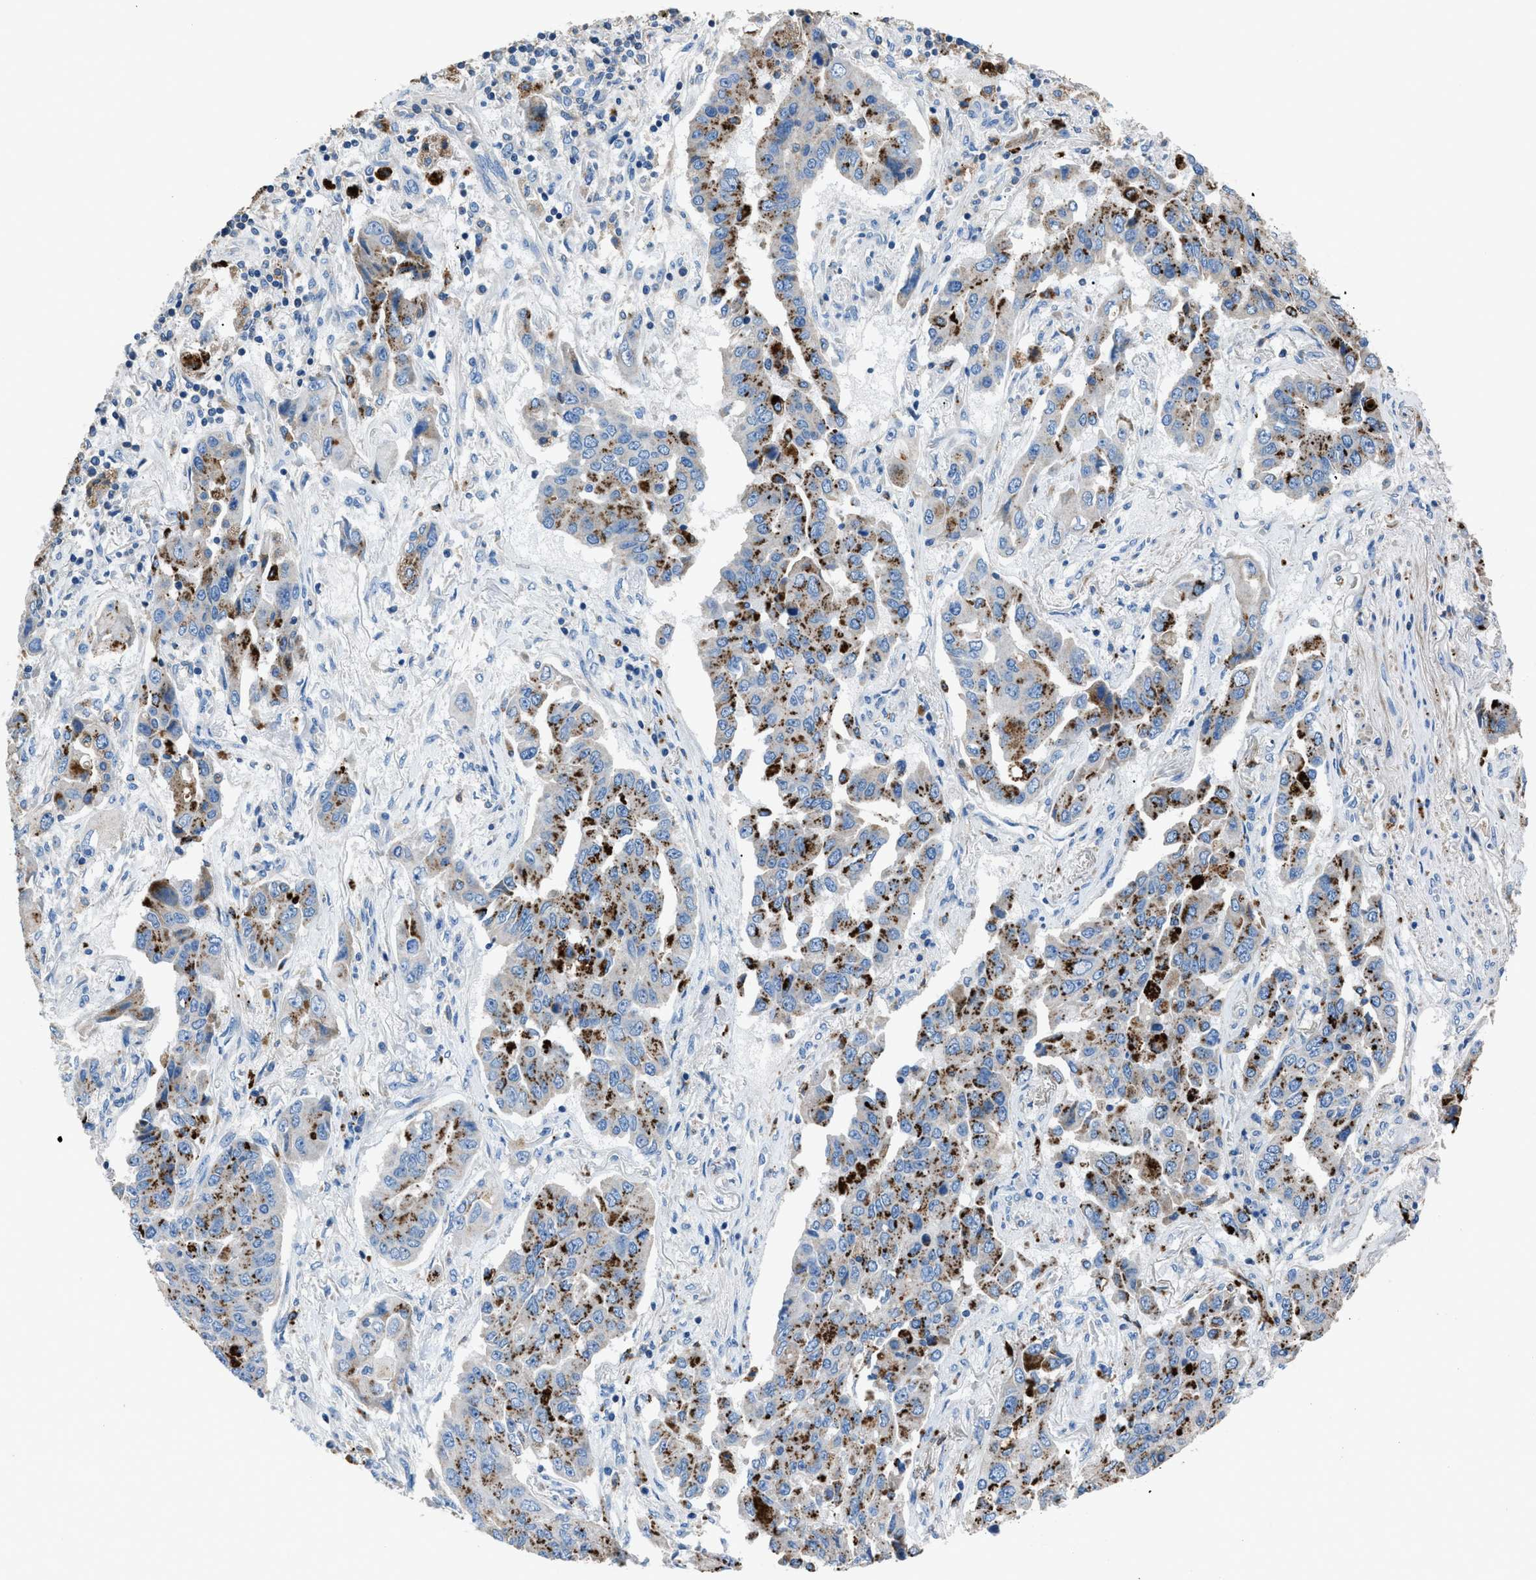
{"staining": {"intensity": "moderate", "quantity": ">75%", "location": "cytoplasmic/membranous"}, "tissue": "lung cancer", "cell_type": "Tumor cells", "image_type": "cancer", "snomed": [{"axis": "morphology", "description": "Adenocarcinoma, NOS"}, {"axis": "topography", "description": "Lung"}], "caption": "Lung adenocarcinoma tissue shows moderate cytoplasmic/membranous positivity in approximately >75% of tumor cells, visualized by immunohistochemistry. The protein is shown in brown color, while the nuclei are stained blue.", "gene": "SGCZ", "patient": {"sex": "female", "age": 65}}